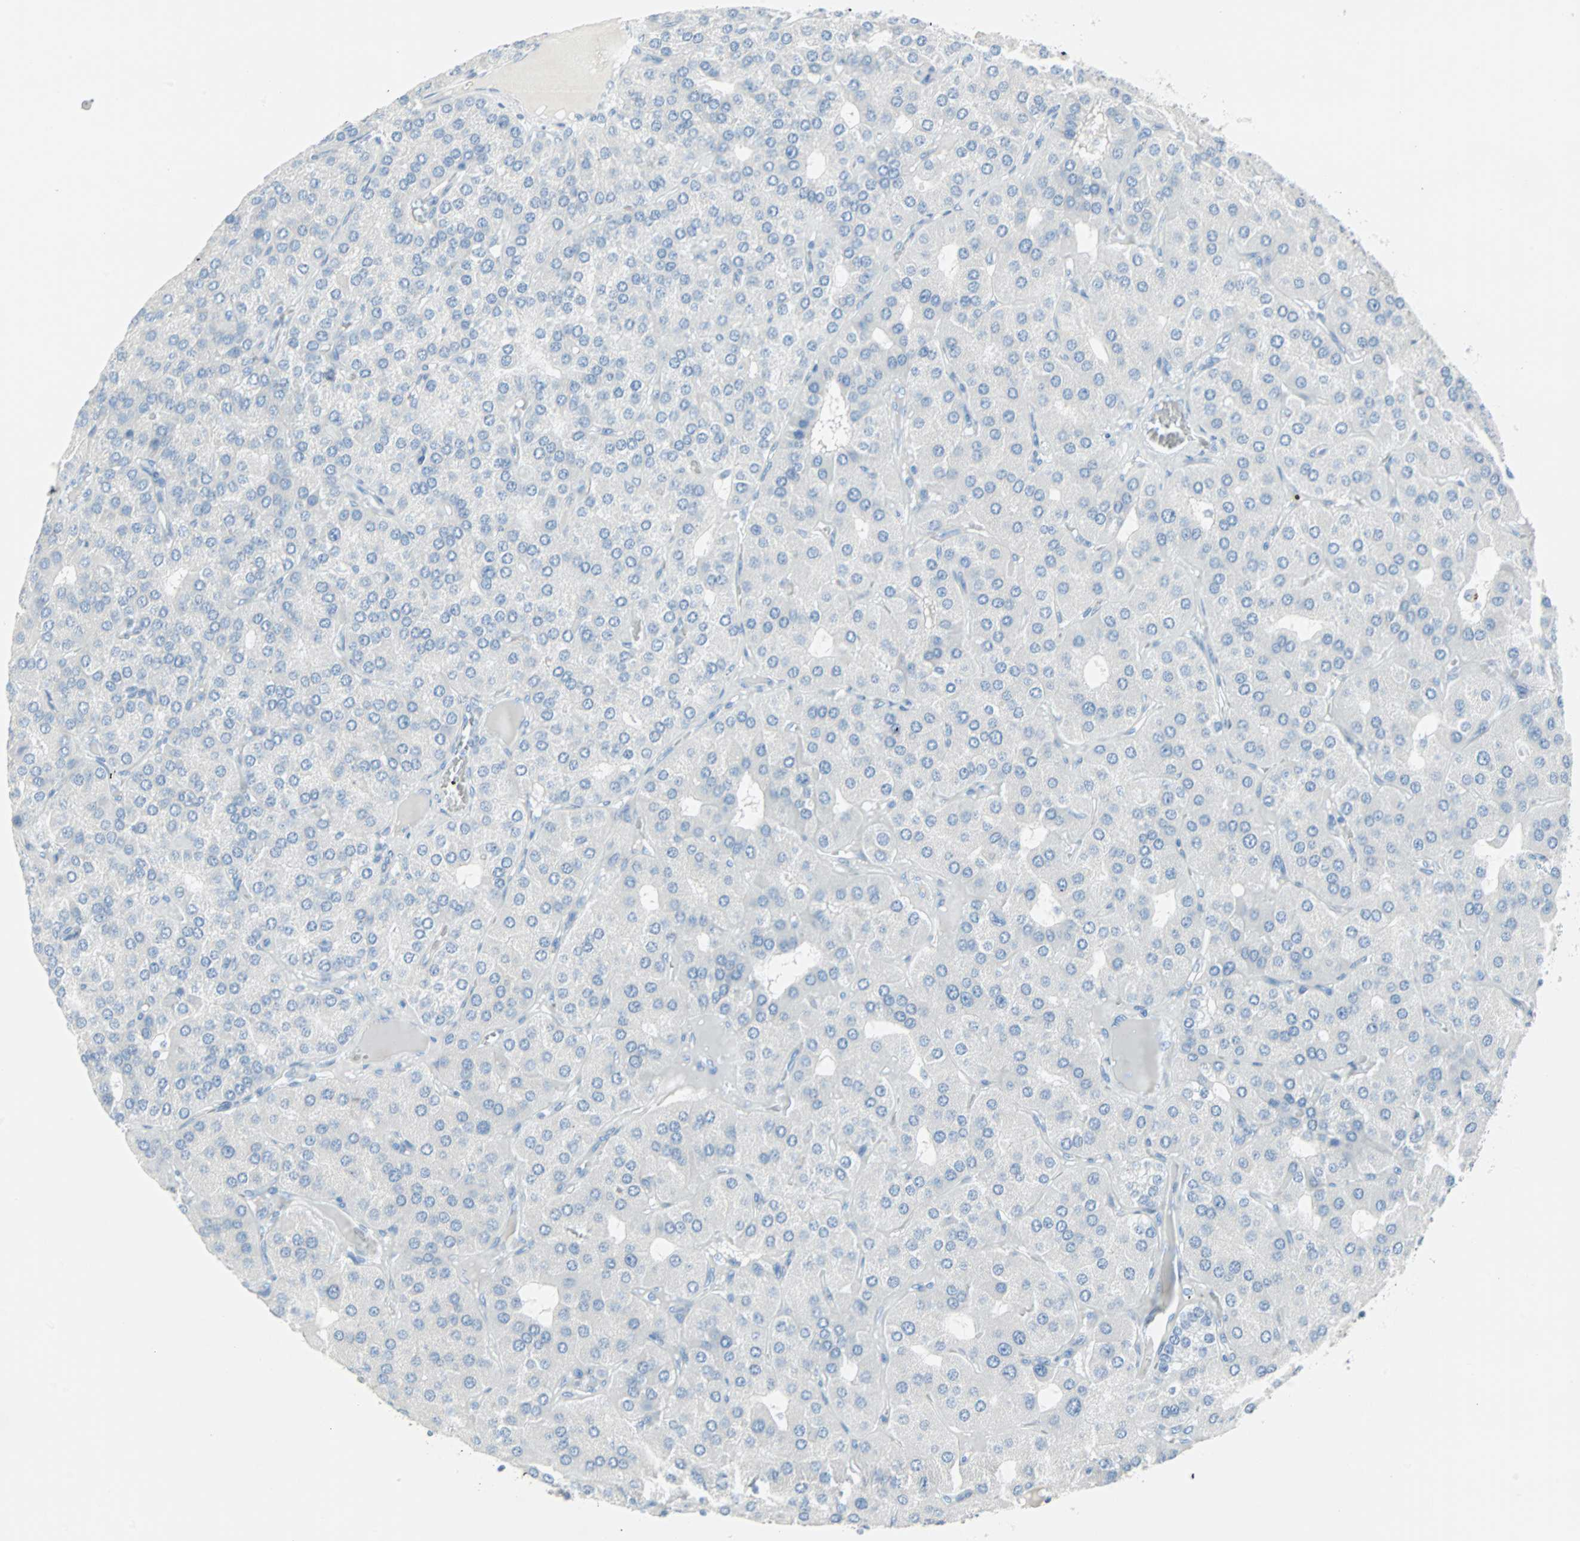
{"staining": {"intensity": "negative", "quantity": "none", "location": "none"}, "tissue": "parathyroid gland", "cell_type": "Glandular cells", "image_type": "normal", "snomed": [{"axis": "morphology", "description": "Normal tissue, NOS"}, {"axis": "morphology", "description": "Adenoma, NOS"}, {"axis": "topography", "description": "Parathyroid gland"}], "caption": "This is an immunohistochemistry (IHC) histopathology image of unremarkable human parathyroid gland. There is no expression in glandular cells.", "gene": "STX1A", "patient": {"sex": "female", "age": 86}}